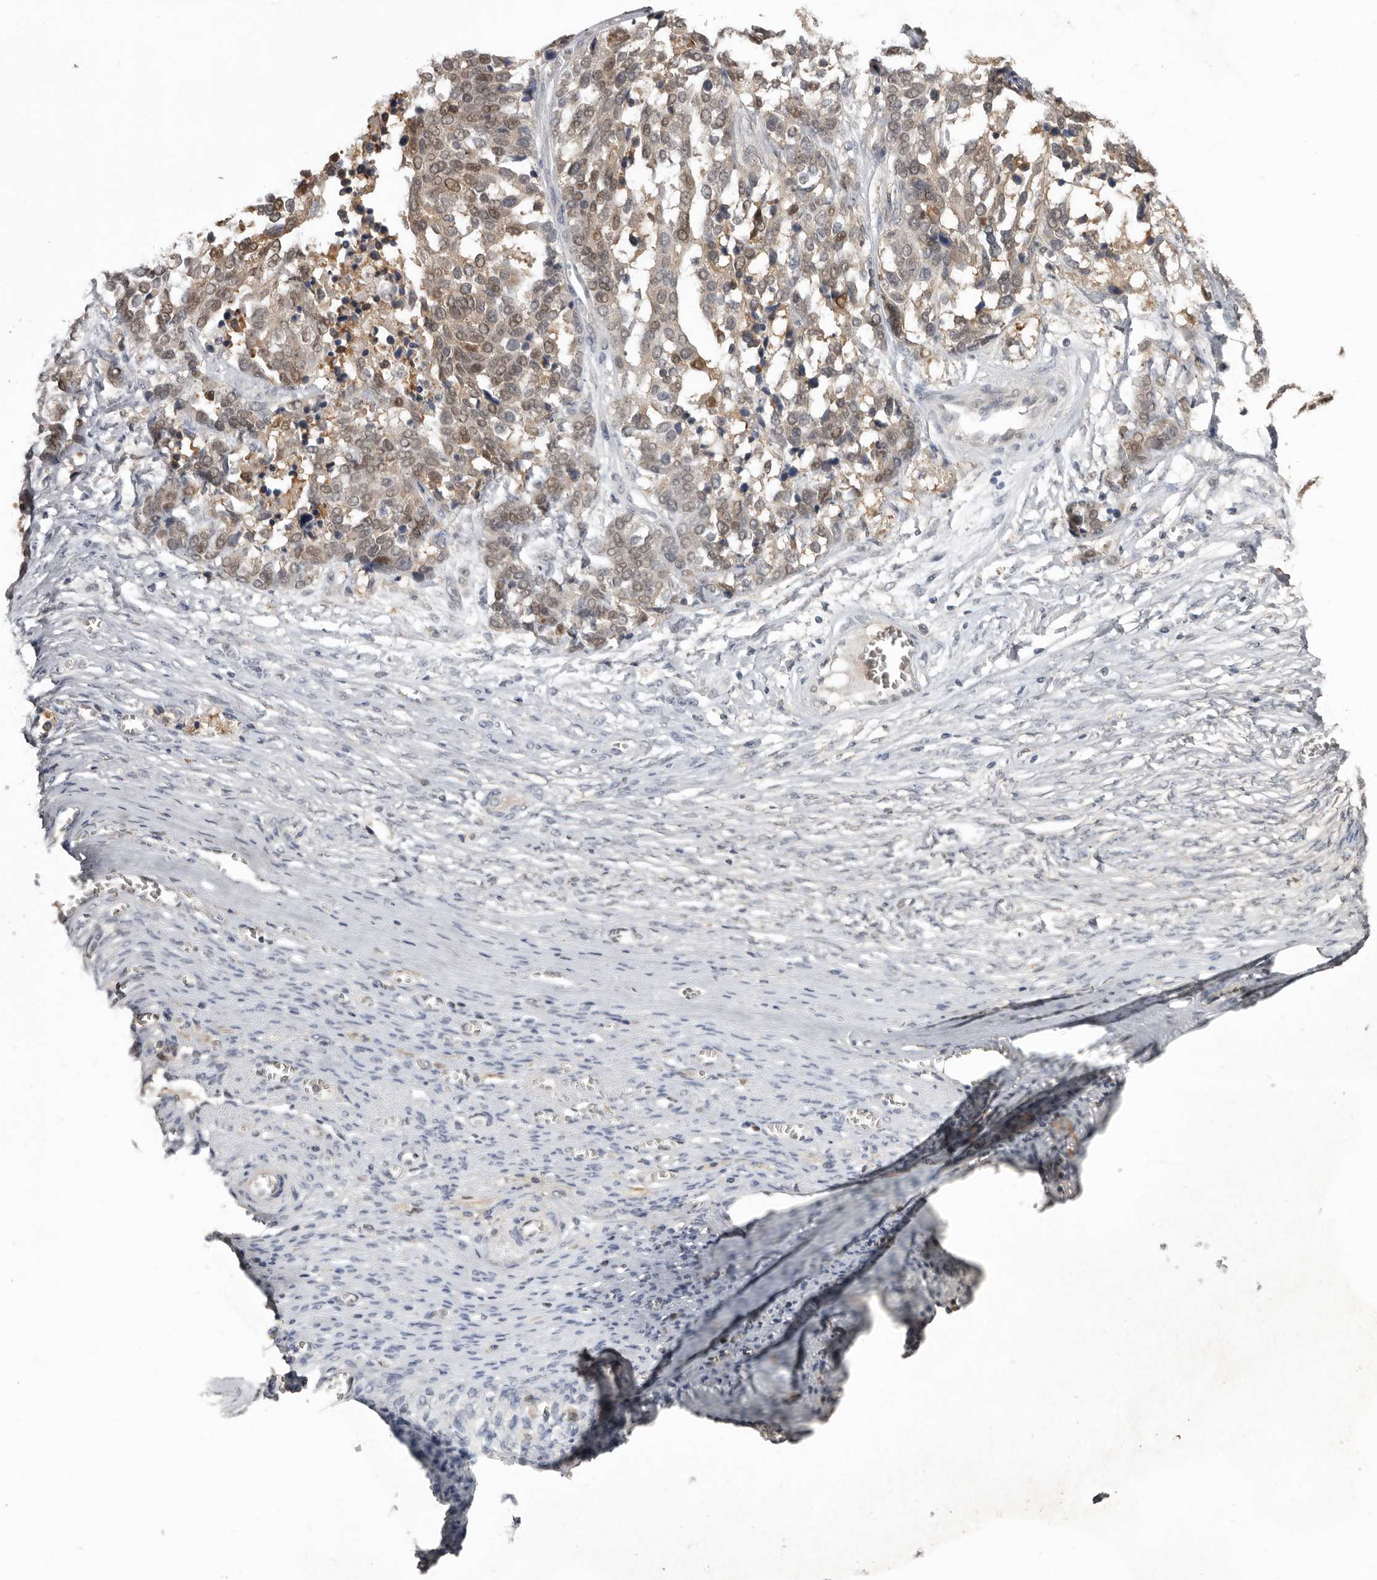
{"staining": {"intensity": "moderate", "quantity": "<25%", "location": "nuclear"}, "tissue": "ovarian cancer", "cell_type": "Tumor cells", "image_type": "cancer", "snomed": [{"axis": "morphology", "description": "Cystadenocarcinoma, serous, NOS"}, {"axis": "topography", "description": "Ovary"}], "caption": "Protein expression analysis of human ovarian cancer (serous cystadenocarcinoma) reveals moderate nuclear expression in approximately <25% of tumor cells. The protein of interest is stained brown, and the nuclei are stained in blue (DAB IHC with brightfield microscopy, high magnification).", "gene": "RBKS", "patient": {"sex": "female", "age": 44}}